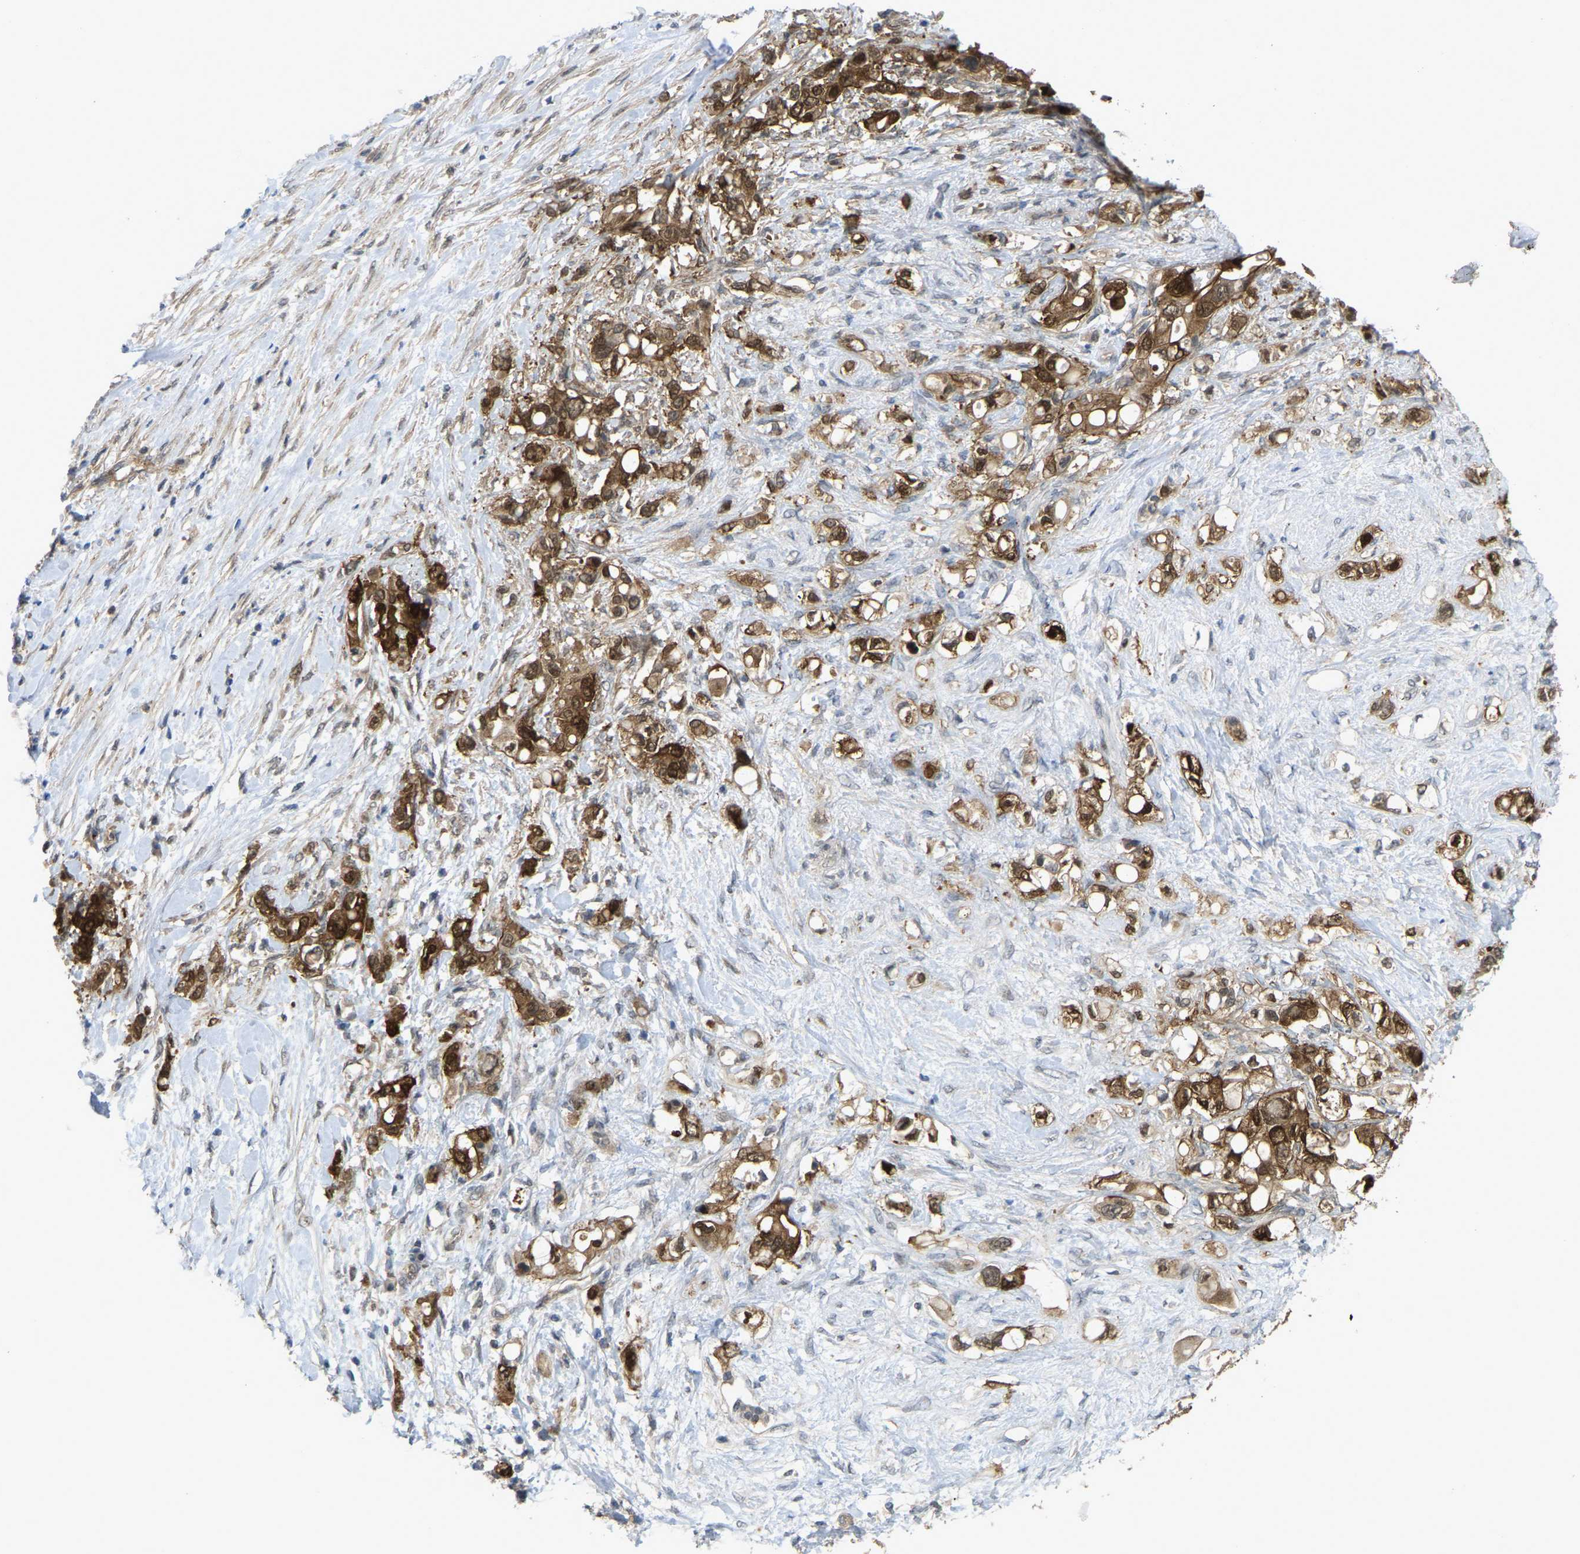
{"staining": {"intensity": "strong", "quantity": ">75%", "location": "cytoplasmic/membranous,nuclear"}, "tissue": "pancreatic cancer", "cell_type": "Tumor cells", "image_type": "cancer", "snomed": [{"axis": "morphology", "description": "Adenocarcinoma, NOS"}, {"axis": "topography", "description": "Pancreas"}], "caption": "This histopathology image shows immunohistochemistry staining of pancreatic cancer, with high strong cytoplasmic/membranous and nuclear positivity in about >75% of tumor cells.", "gene": "SERPINB5", "patient": {"sex": "female", "age": 56}}